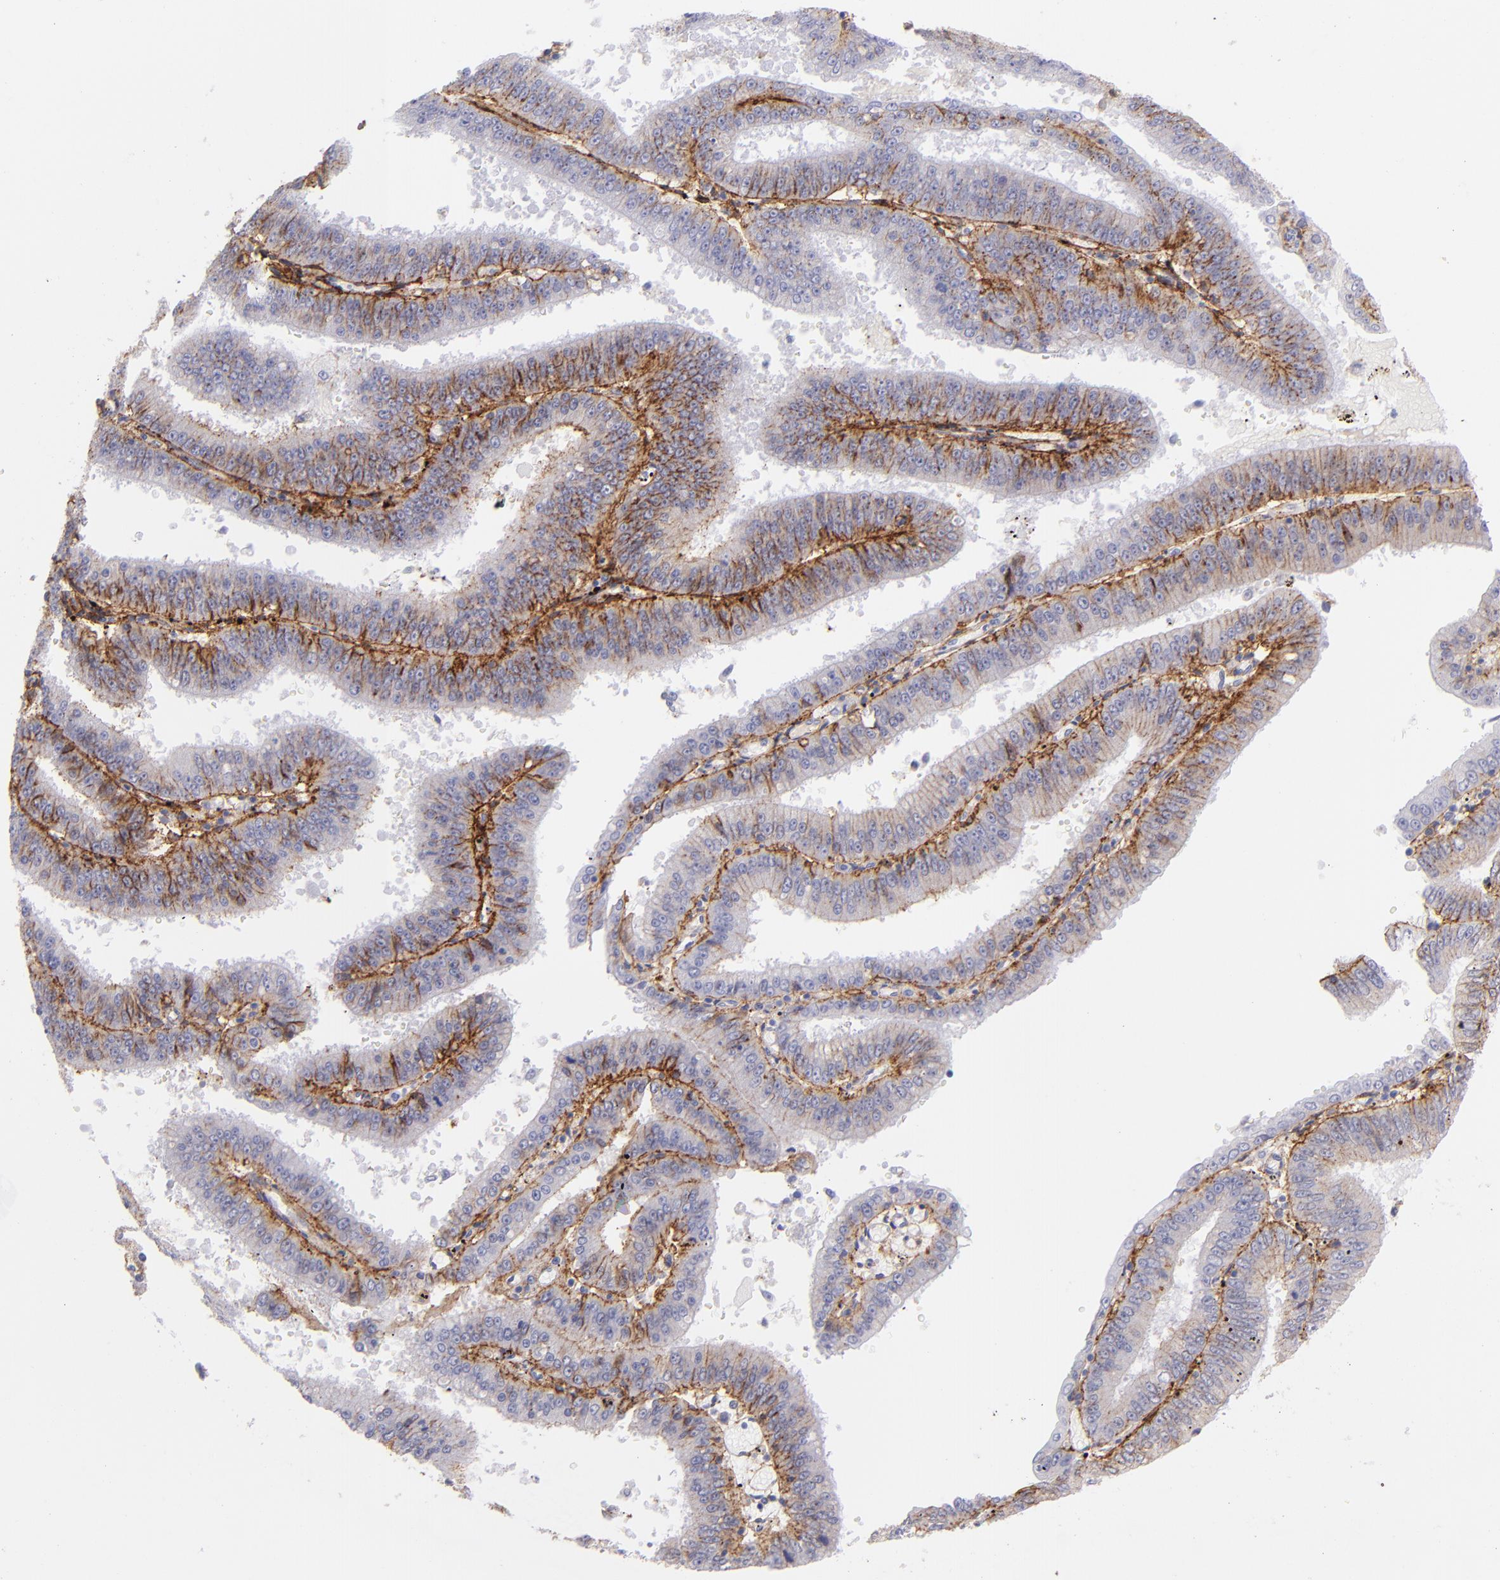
{"staining": {"intensity": "weak", "quantity": ">75%", "location": "cytoplasmic/membranous"}, "tissue": "endometrial cancer", "cell_type": "Tumor cells", "image_type": "cancer", "snomed": [{"axis": "morphology", "description": "Adenocarcinoma, NOS"}, {"axis": "topography", "description": "Endometrium"}], "caption": "Immunohistochemical staining of human endometrial cancer (adenocarcinoma) displays low levels of weak cytoplasmic/membranous positivity in approximately >75% of tumor cells.", "gene": "CD81", "patient": {"sex": "female", "age": 66}}